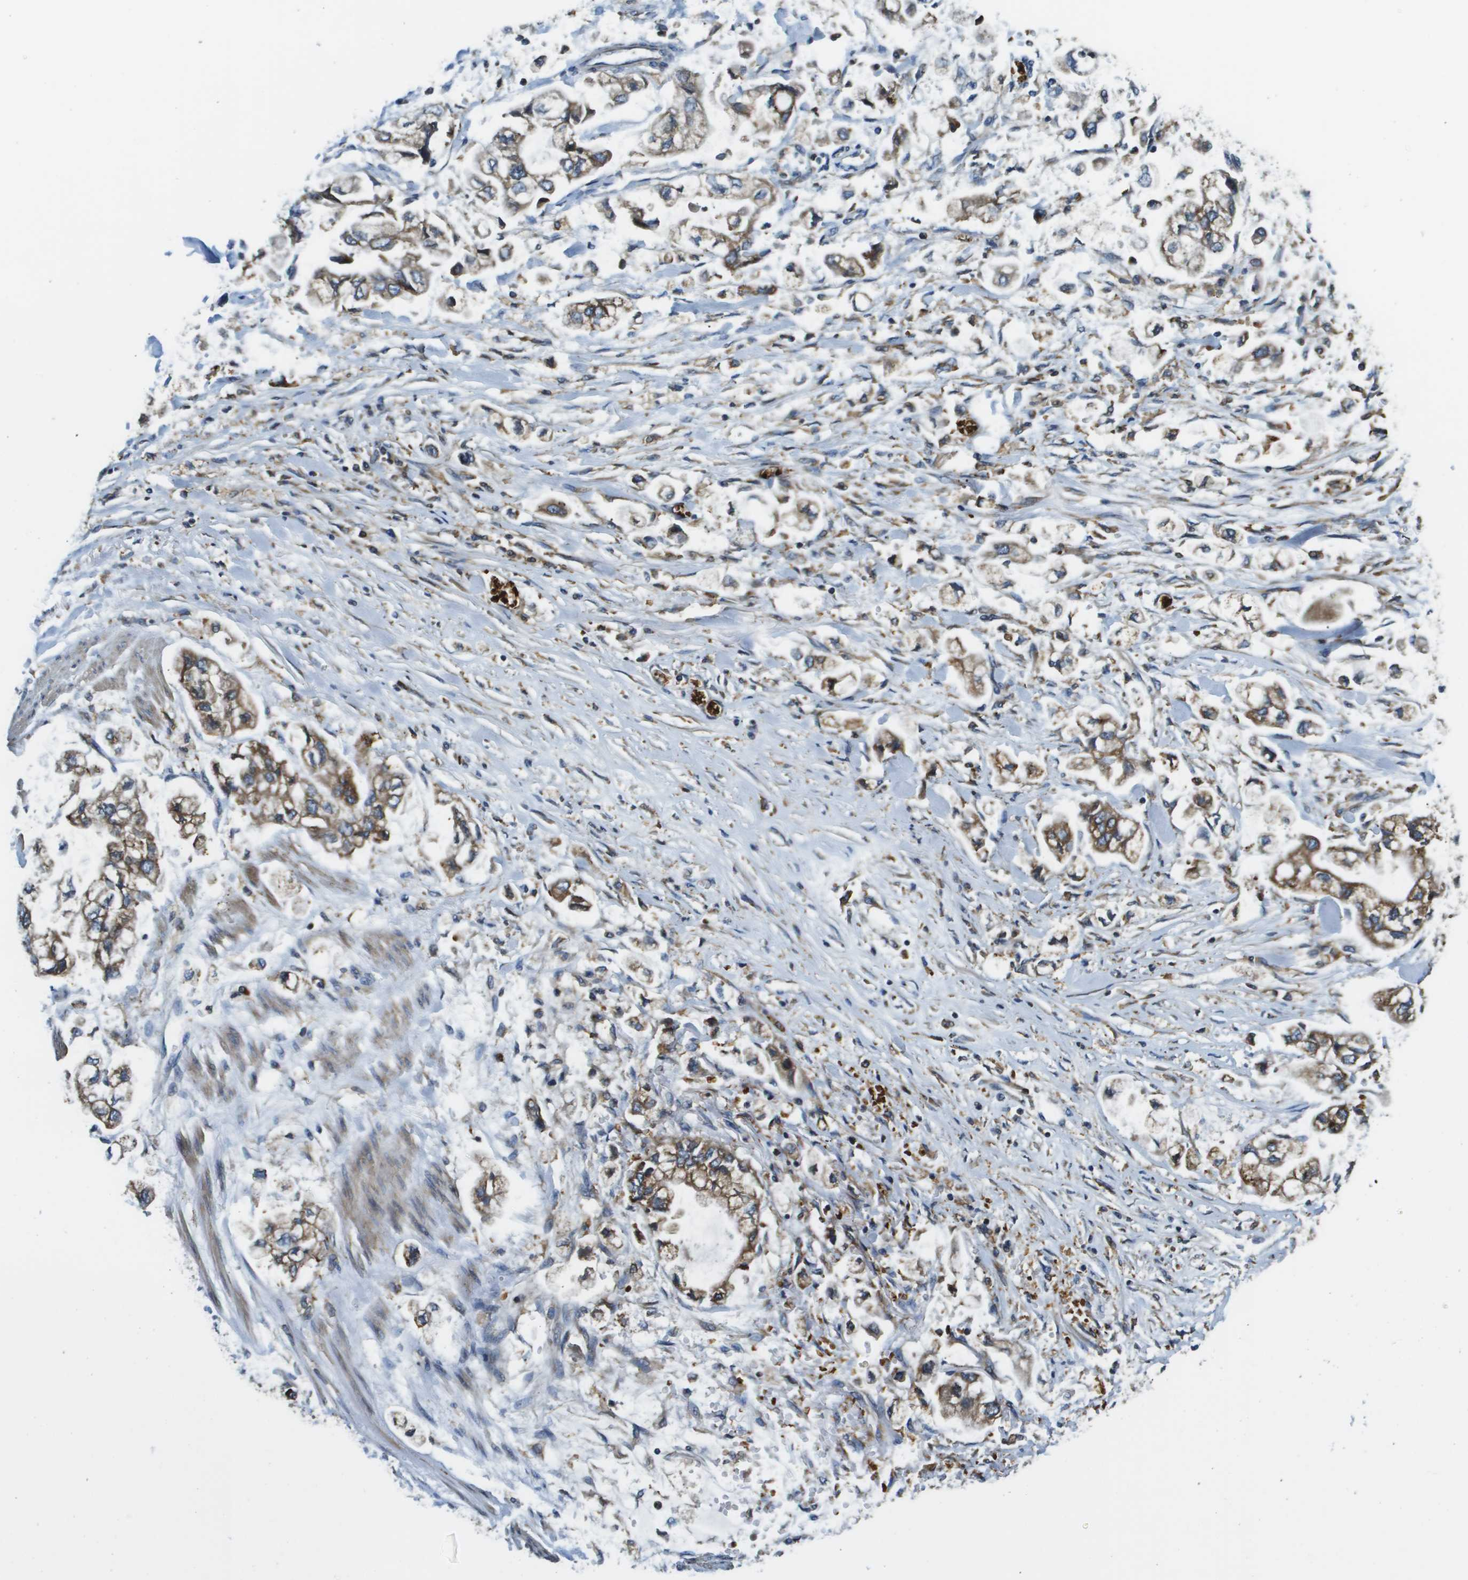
{"staining": {"intensity": "strong", "quantity": "25%-75%", "location": "cytoplasmic/membranous"}, "tissue": "stomach cancer", "cell_type": "Tumor cells", "image_type": "cancer", "snomed": [{"axis": "morphology", "description": "Normal tissue, NOS"}, {"axis": "morphology", "description": "Adenocarcinoma, NOS"}, {"axis": "topography", "description": "Stomach"}], "caption": "Immunohistochemistry (IHC) histopathology image of neoplastic tissue: stomach adenocarcinoma stained using IHC shows high levels of strong protein expression localized specifically in the cytoplasmic/membranous of tumor cells, appearing as a cytoplasmic/membranous brown color.", "gene": "CNPY3", "patient": {"sex": "male", "age": 62}}